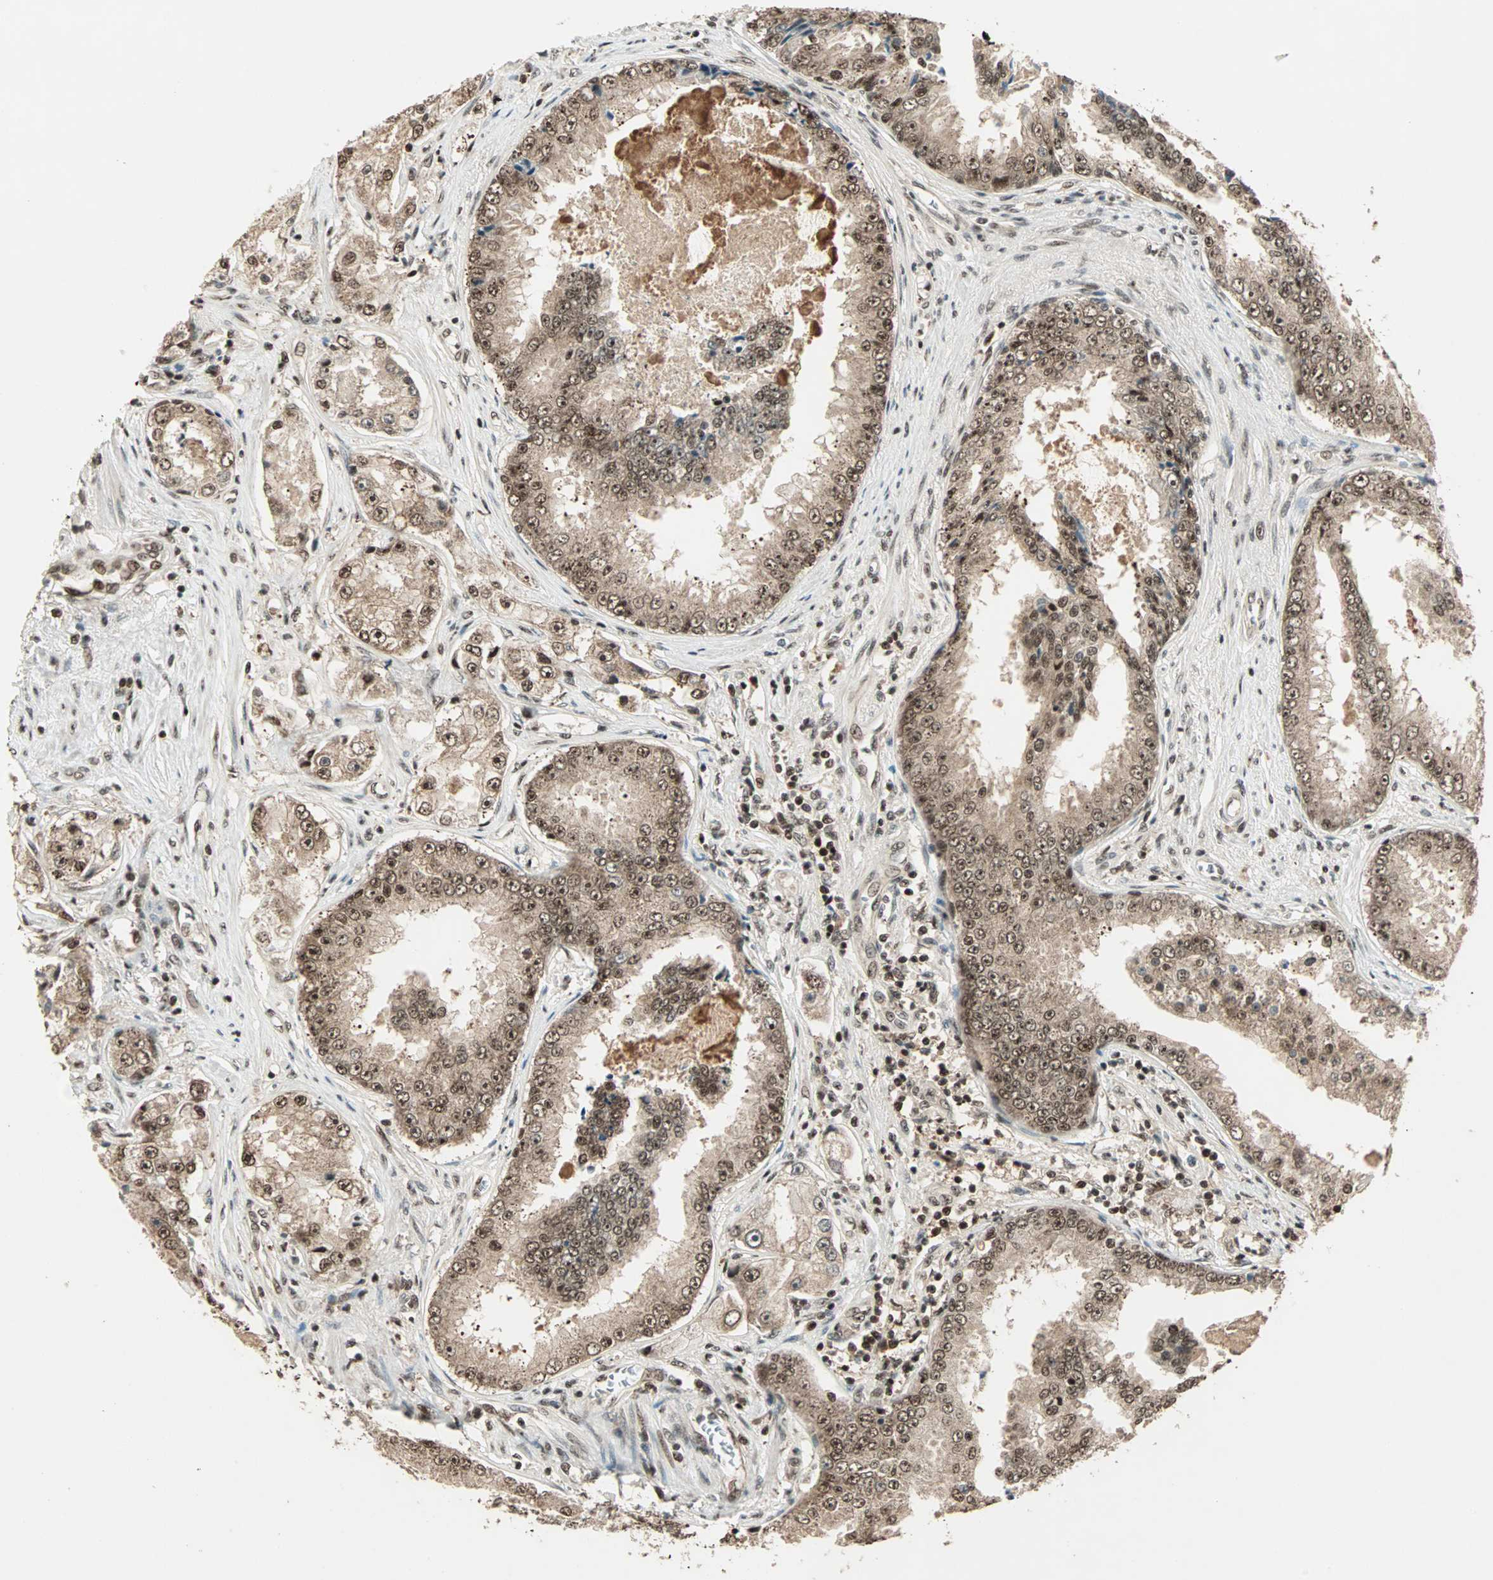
{"staining": {"intensity": "strong", "quantity": ">75%", "location": "cytoplasmic/membranous,nuclear"}, "tissue": "prostate cancer", "cell_type": "Tumor cells", "image_type": "cancer", "snomed": [{"axis": "morphology", "description": "Adenocarcinoma, High grade"}, {"axis": "topography", "description": "Prostate"}], "caption": "Prostate high-grade adenocarcinoma stained with DAB (3,3'-diaminobenzidine) immunohistochemistry exhibits high levels of strong cytoplasmic/membranous and nuclear staining in approximately >75% of tumor cells. Nuclei are stained in blue.", "gene": "ZNF44", "patient": {"sex": "male", "age": 73}}